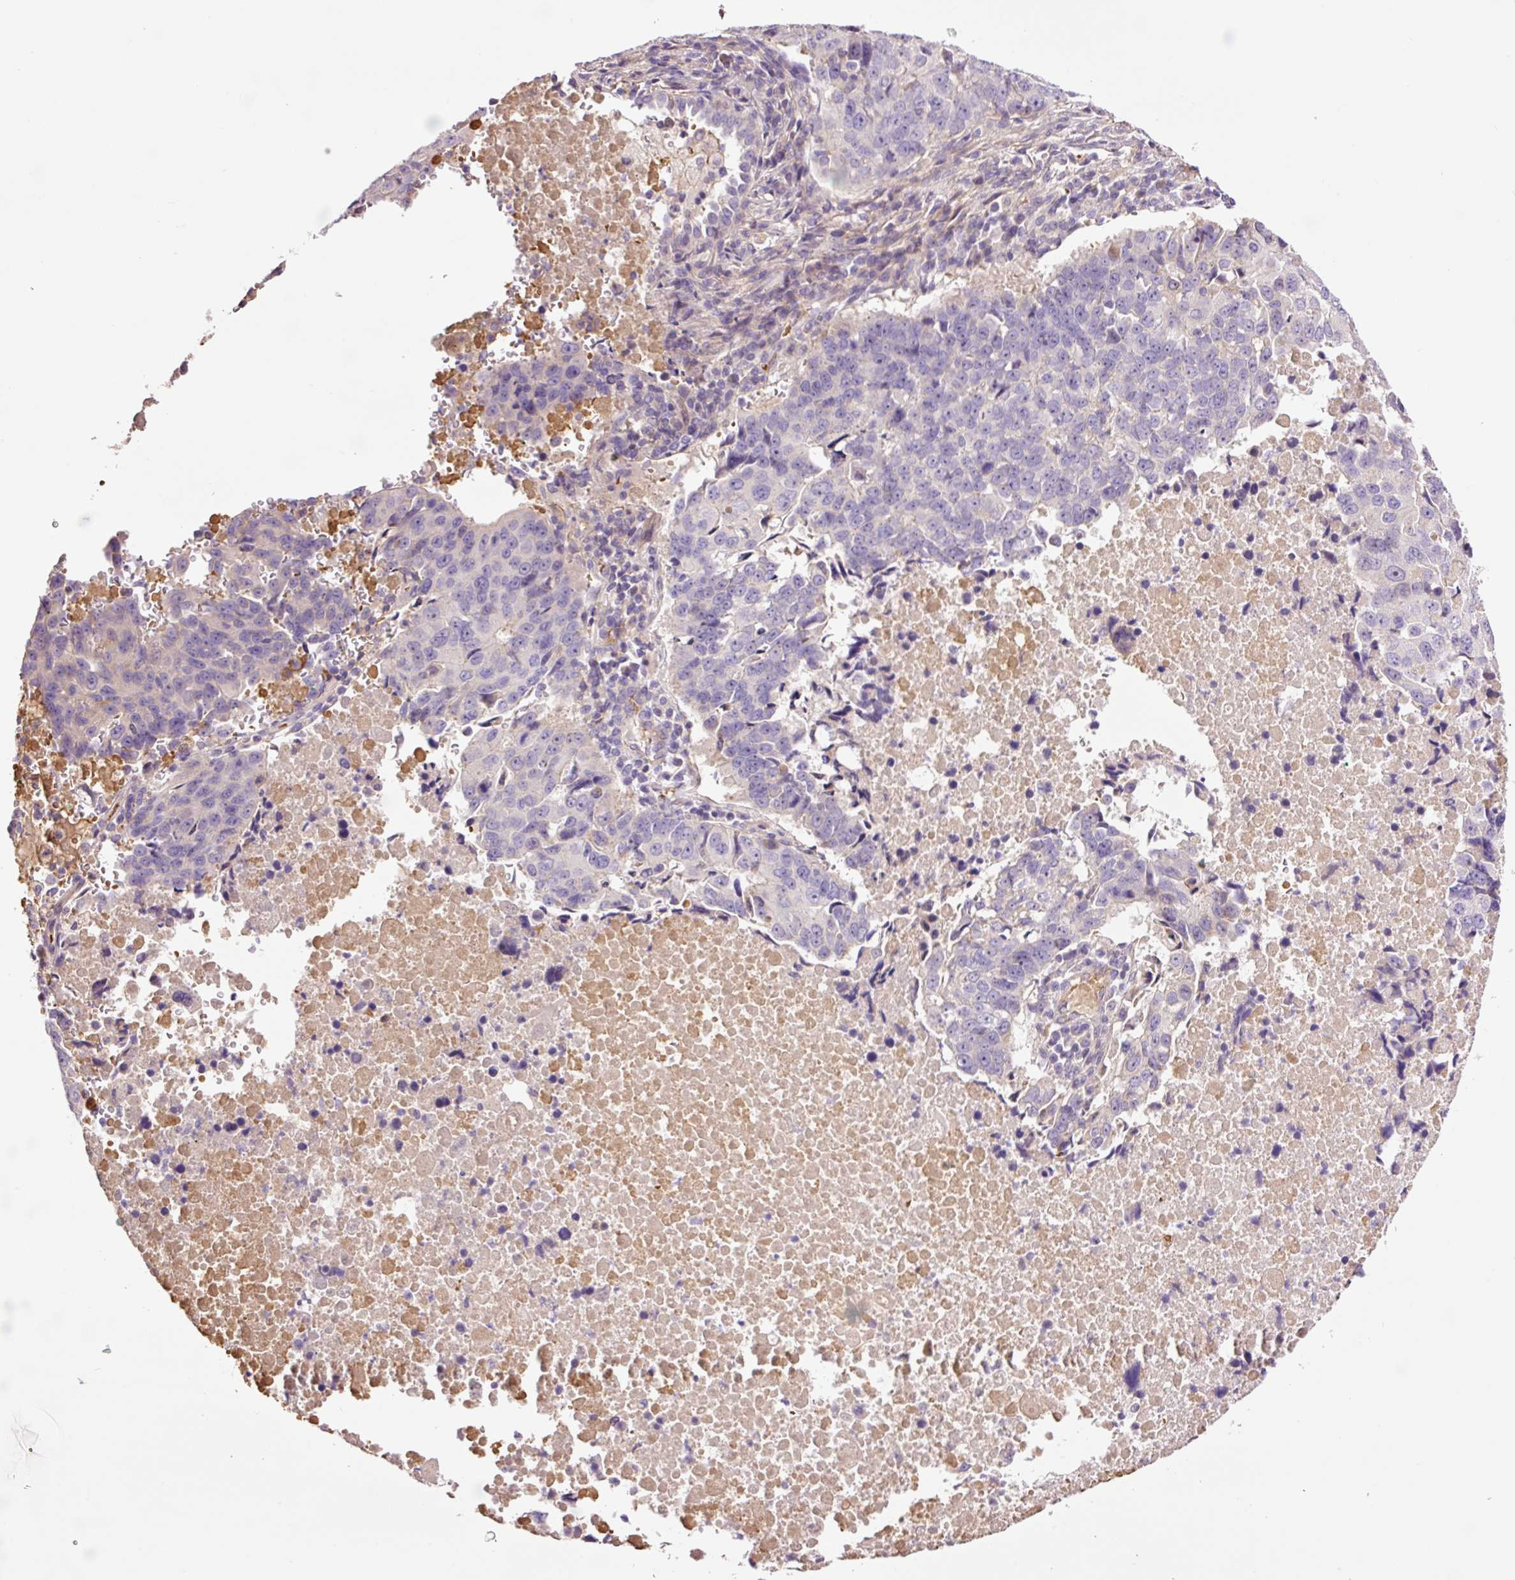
{"staining": {"intensity": "negative", "quantity": "none", "location": "none"}, "tissue": "lung cancer", "cell_type": "Tumor cells", "image_type": "cancer", "snomed": [{"axis": "morphology", "description": "Squamous cell carcinoma, NOS"}, {"axis": "topography", "description": "Lung"}], "caption": "IHC micrograph of neoplastic tissue: lung squamous cell carcinoma stained with DAB reveals no significant protein positivity in tumor cells.", "gene": "TMEM235", "patient": {"sex": "female", "age": 66}}